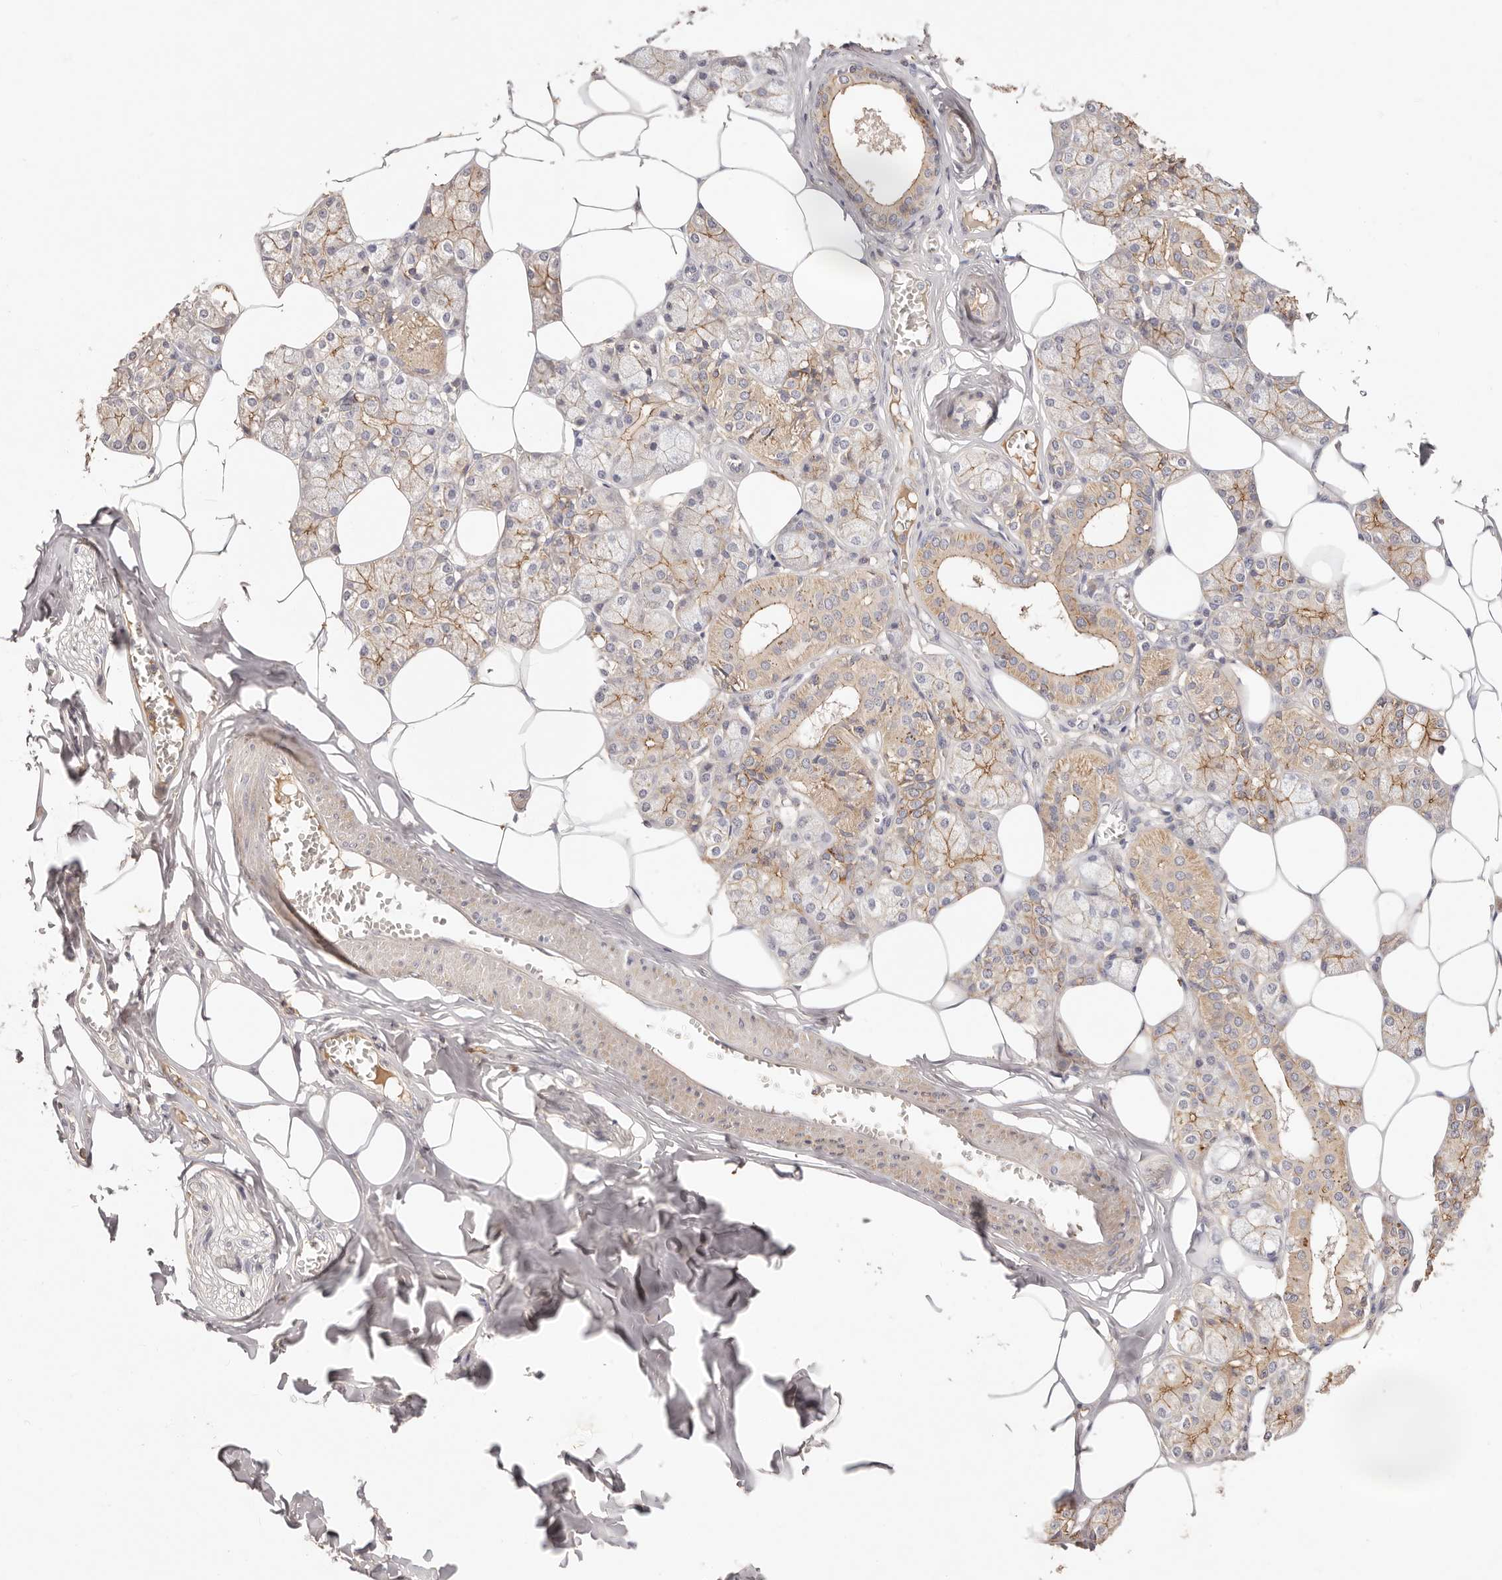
{"staining": {"intensity": "moderate", "quantity": "<25%", "location": "cytoplasmic/membranous"}, "tissue": "salivary gland", "cell_type": "Glandular cells", "image_type": "normal", "snomed": [{"axis": "morphology", "description": "Normal tissue, NOS"}, {"axis": "topography", "description": "Salivary gland"}], "caption": "A histopathology image of salivary gland stained for a protein reveals moderate cytoplasmic/membranous brown staining in glandular cells. Using DAB (3,3'-diaminobenzidine) (brown) and hematoxylin (blue) stains, captured at high magnification using brightfield microscopy.", "gene": "CXADR", "patient": {"sex": "male", "age": 62}}